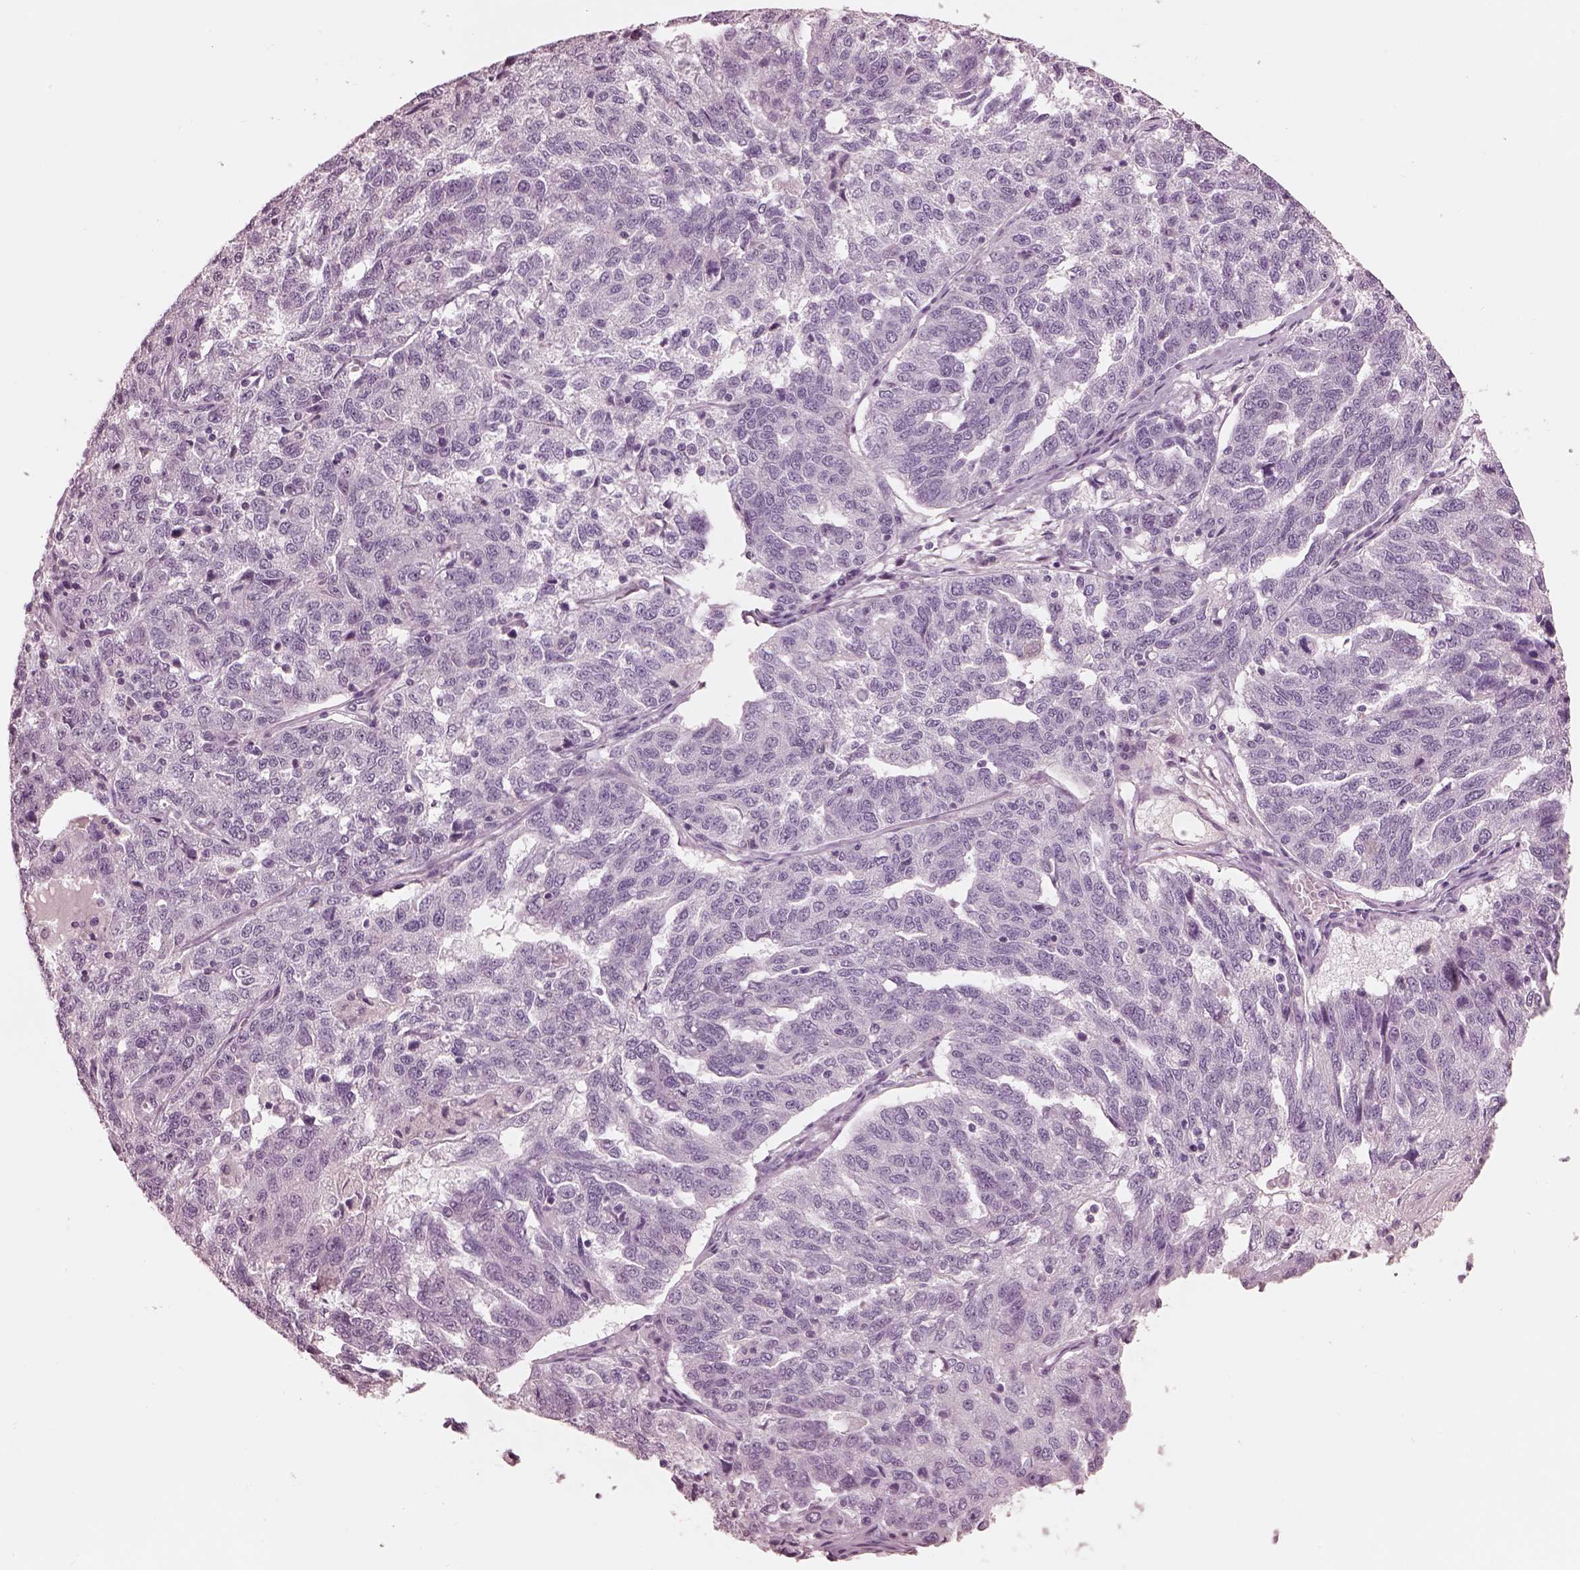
{"staining": {"intensity": "negative", "quantity": "none", "location": "none"}, "tissue": "ovarian cancer", "cell_type": "Tumor cells", "image_type": "cancer", "snomed": [{"axis": "morphology", "description": "Cystadenocarcinoma, serous, NOS"}, {"axis": "topography", "description": "Ovary"}], "caption": "Immunohistochemical staining of human serous cystadenocarcinoma (ovarian) displays no significant positivity in tumor cells.", "gene": "GARIN4", "patient": {"sex": "female", "age": 71}}